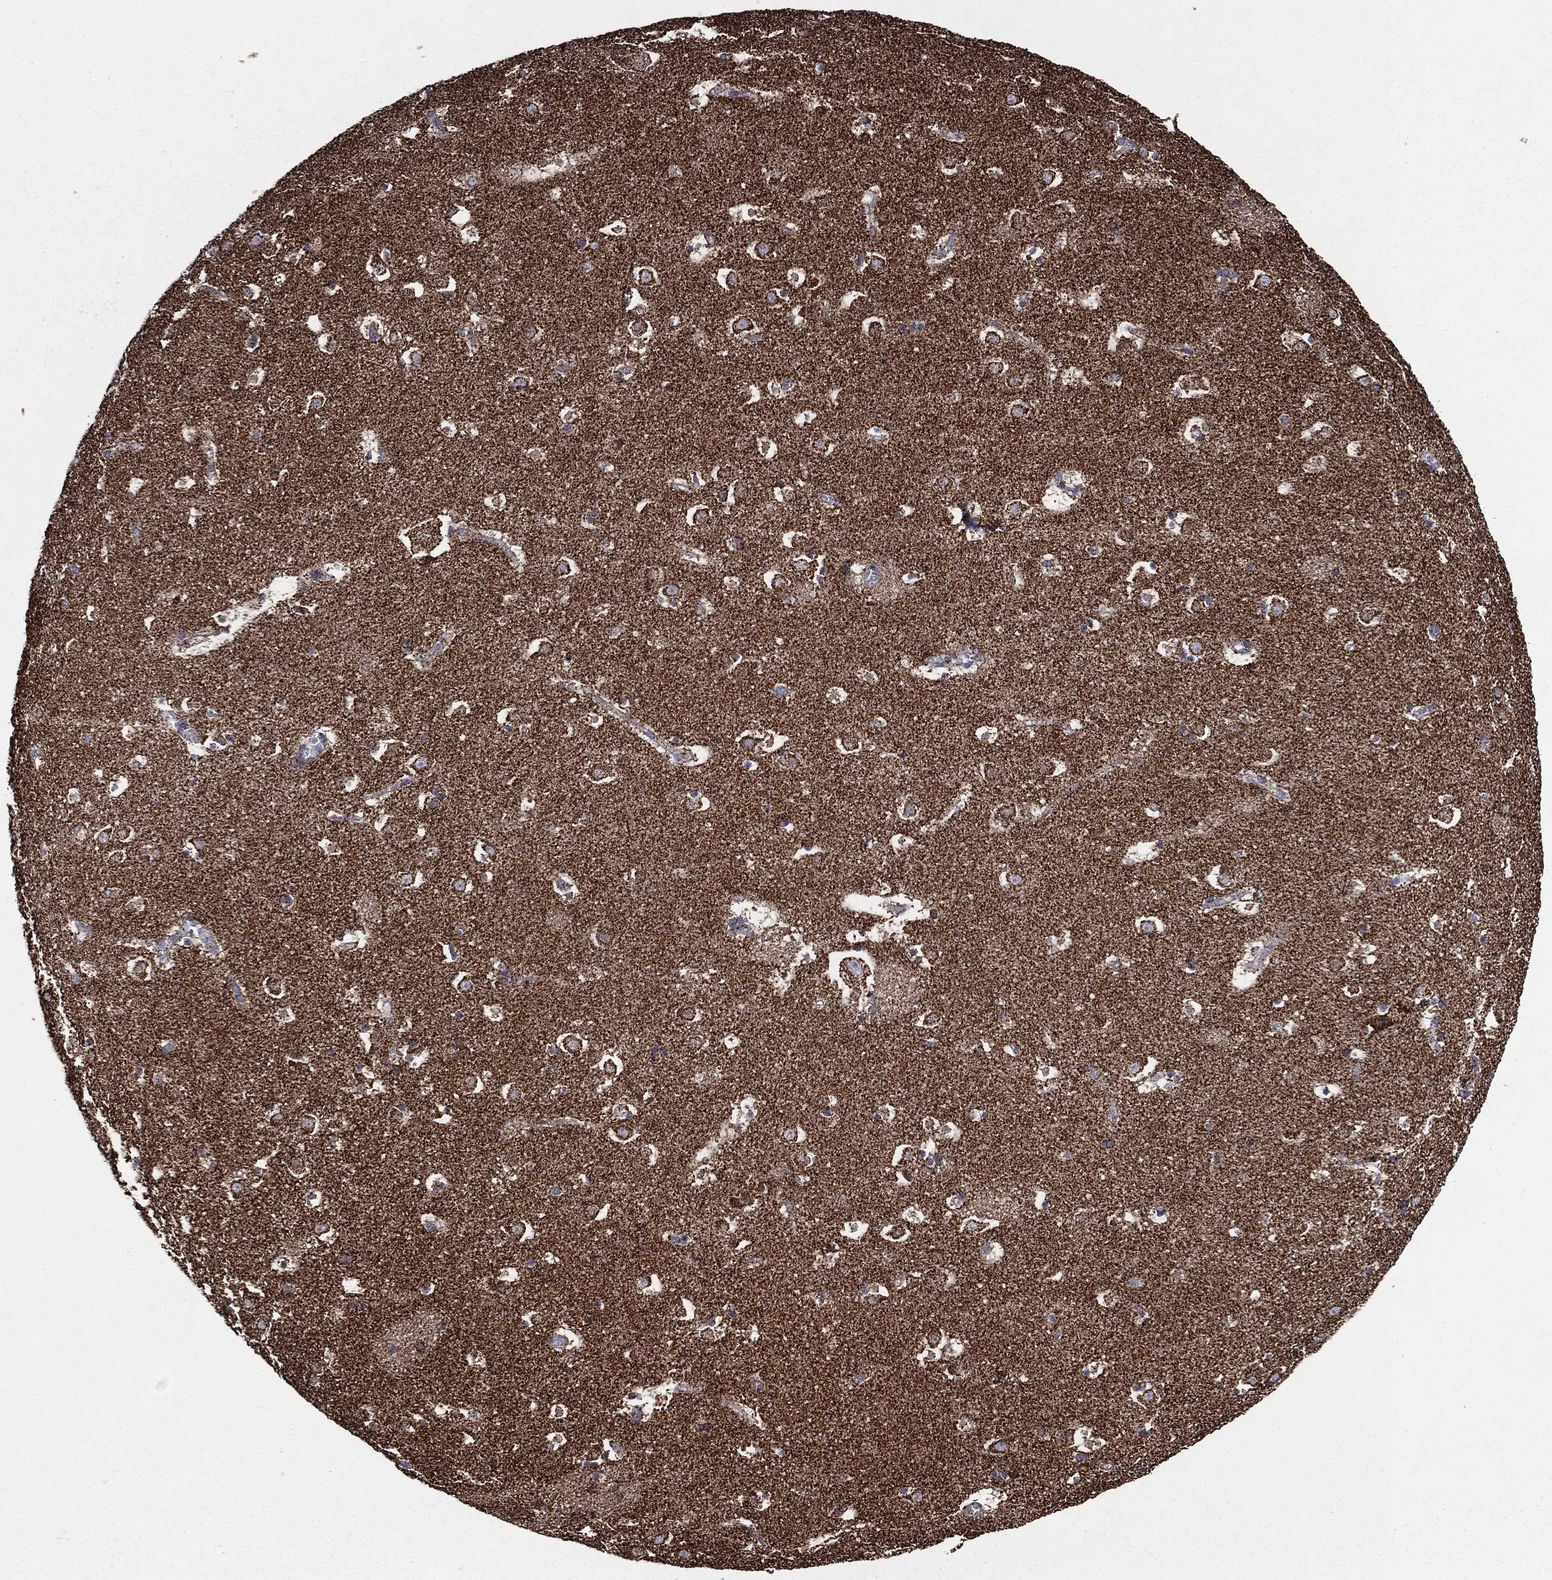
{"staining": {"intensity": "strong", "quantity": "<25%", "location": "cytoplasmic/membranous"}, "tissue": "caudate", "cell_type": "Glial cells", "image_type": "normal", "snomed": [{"axis": "morphology", "description": "Normal tissue, NOS"}, {"axis": "topography", "description": "Lateral ventricle wall"}], "caption": "A brown stain shows strong cytoplasmic/membranous positivity of a protein in glial cells of benign caudate.", "gene": "GOT2", "patient": {"sex": "female", "age": 42}}